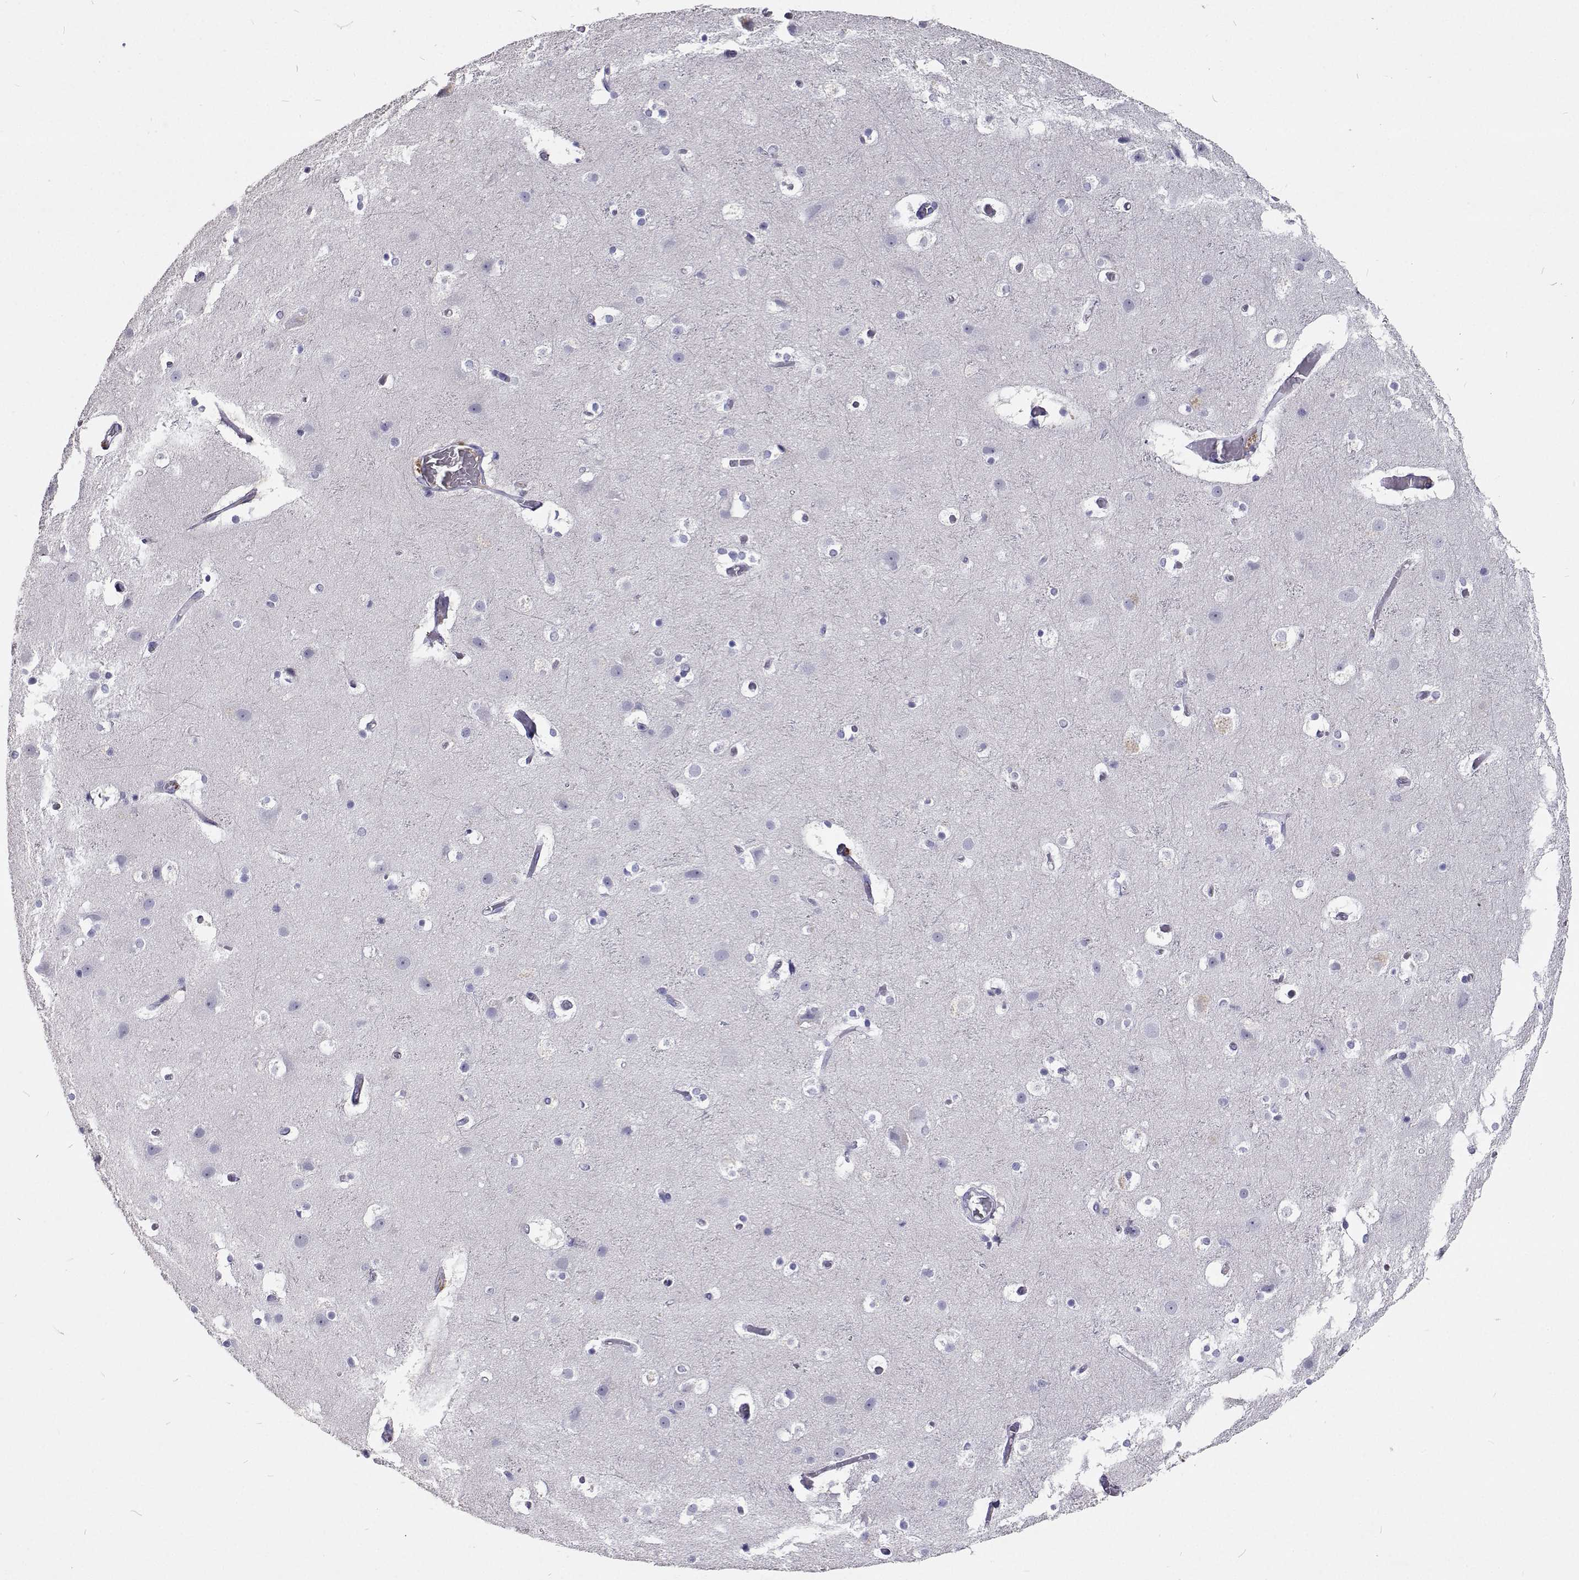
{"staining": {"intensity": "negative", "quantity": "none", "location": "none"}, "tissue": "cerebral cortex", "cell_type": "Endothelial cells", "image_type": "normal", "snomed": [{"axis": "morphology", "description": "Normal tissue, NOS"}, {"axis": "topography", "description": "Cerebral cortex"}], "caption": "IHC of benign human cerebral cortex demonstrates no expression in endothelial cells. (Stains: DAB (3,3'-diaminobenzidine) IHC with hematoxylin counter stain, Microscopy: brightfield microscopy at high magnification).", "gene": "CFAP44", "patient": {"sex": "female", "age": 52}}